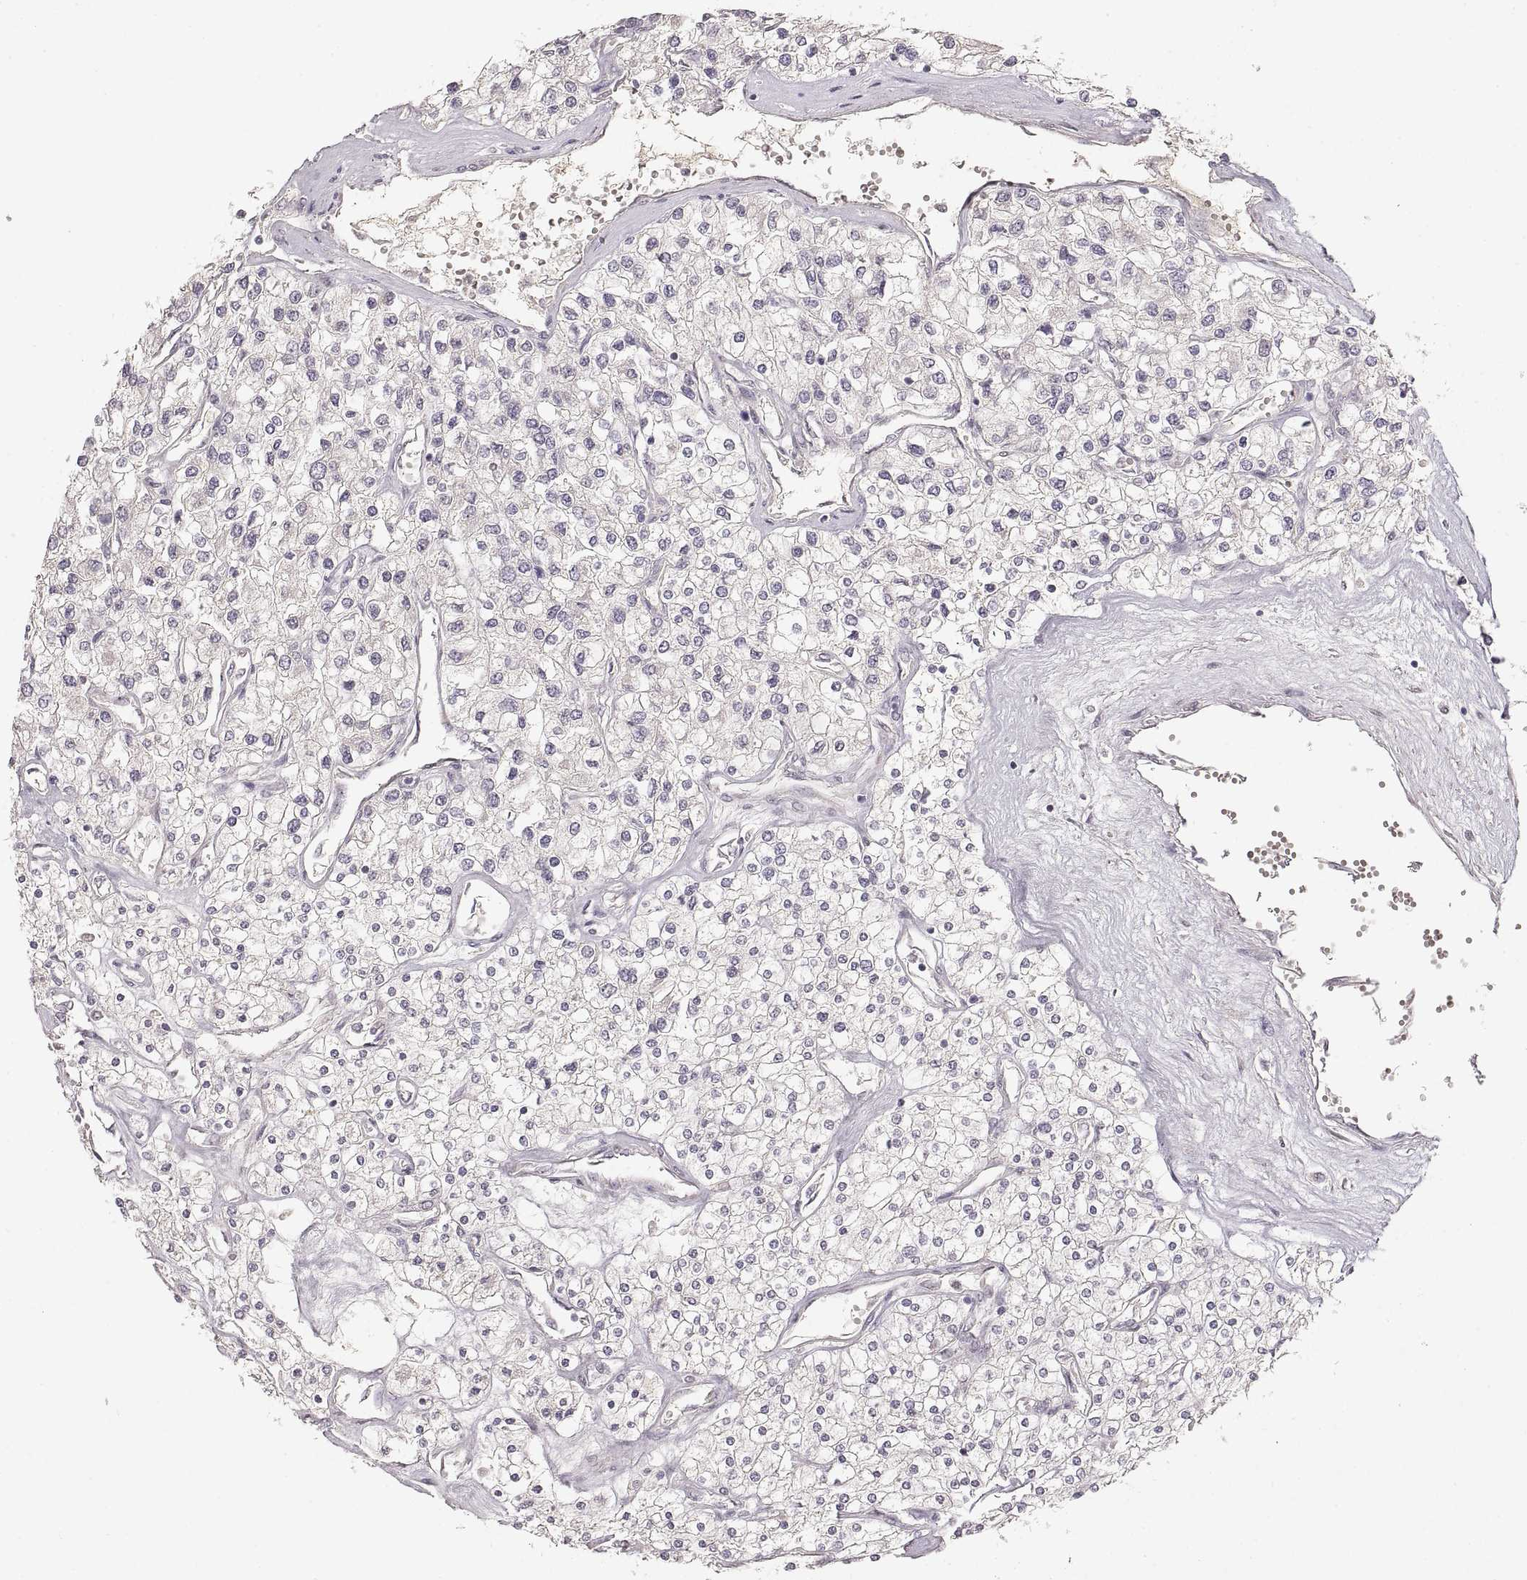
{"staining": {"intensity": "negative", "quantity": "none", "location": "none"}, "tissue": "renal cancer", "cell_type": "Tumor cells", "image_type": "cancer", "snomed": [{"axis": "morphology", "description": "Adenocarcinoma, NOS"}, {"axis": "topography", "description": "Kidney"}], "caption": "IHC of human renal cancer exhibits no expression in tumor cells.", "gene": "LAMC2", "patient": {"sex": "male", "age": 80}}